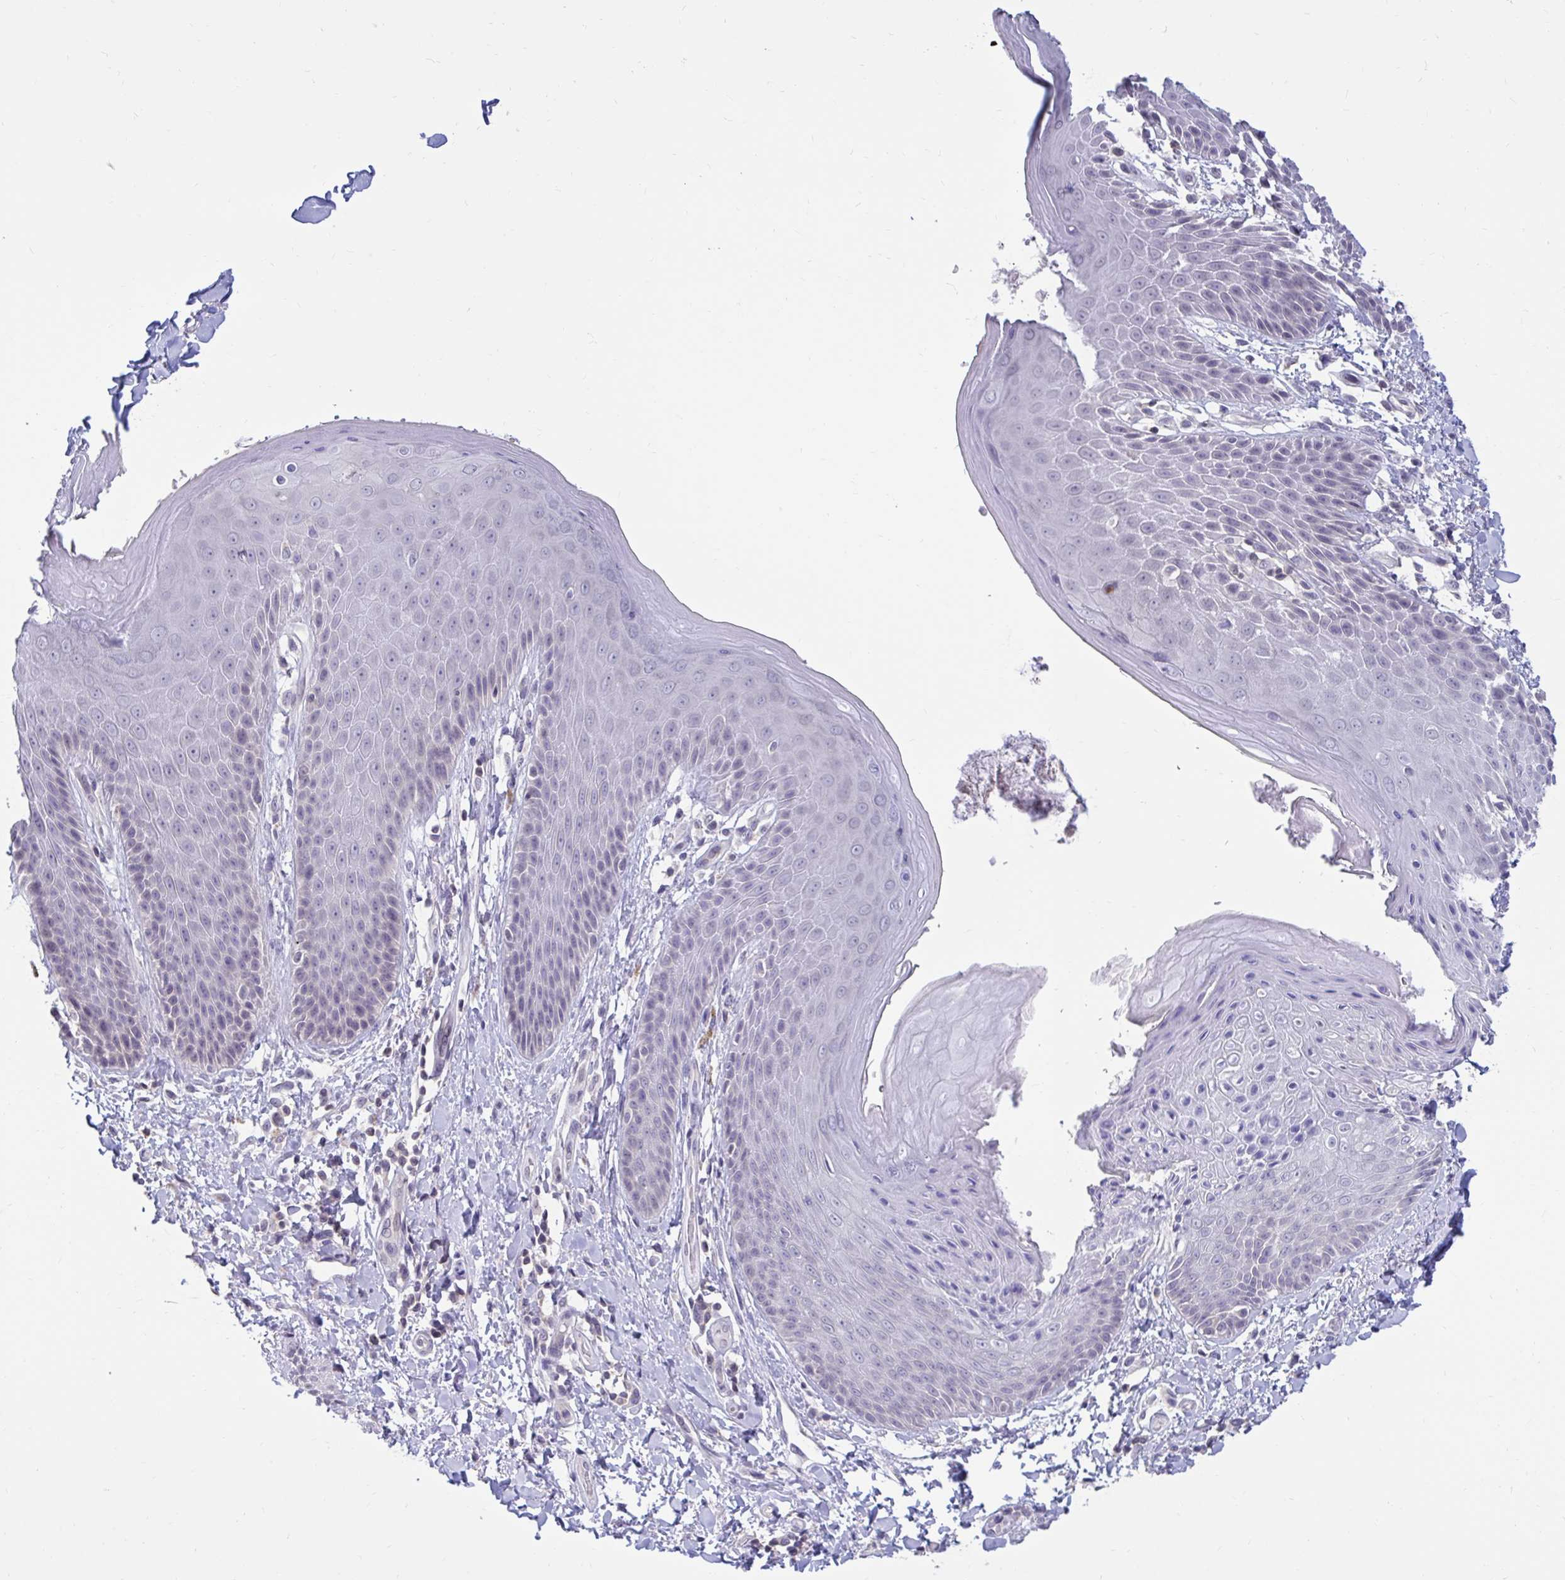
{"staining": {"intensity": "negative", "quantity": "none", "location": "none"}, "tissue": "skin", "cell_type": "Epidermal cells", "image_type": "normal", "snomed": [{"axis": "morphology", "description": "Normal tissue, NOS"}, {"axis": "topography", "description": "Anal"}, {"axis": "topography", "description": "Peripheral nerve tissue"}], "caption": "High power microscopy photomicrograph of an IHC histopathology image of normal skin, revealing no significant staining in epidermal cells.", "gene": "ARPP19", "patient": {"sex": "male", "age": 51}}